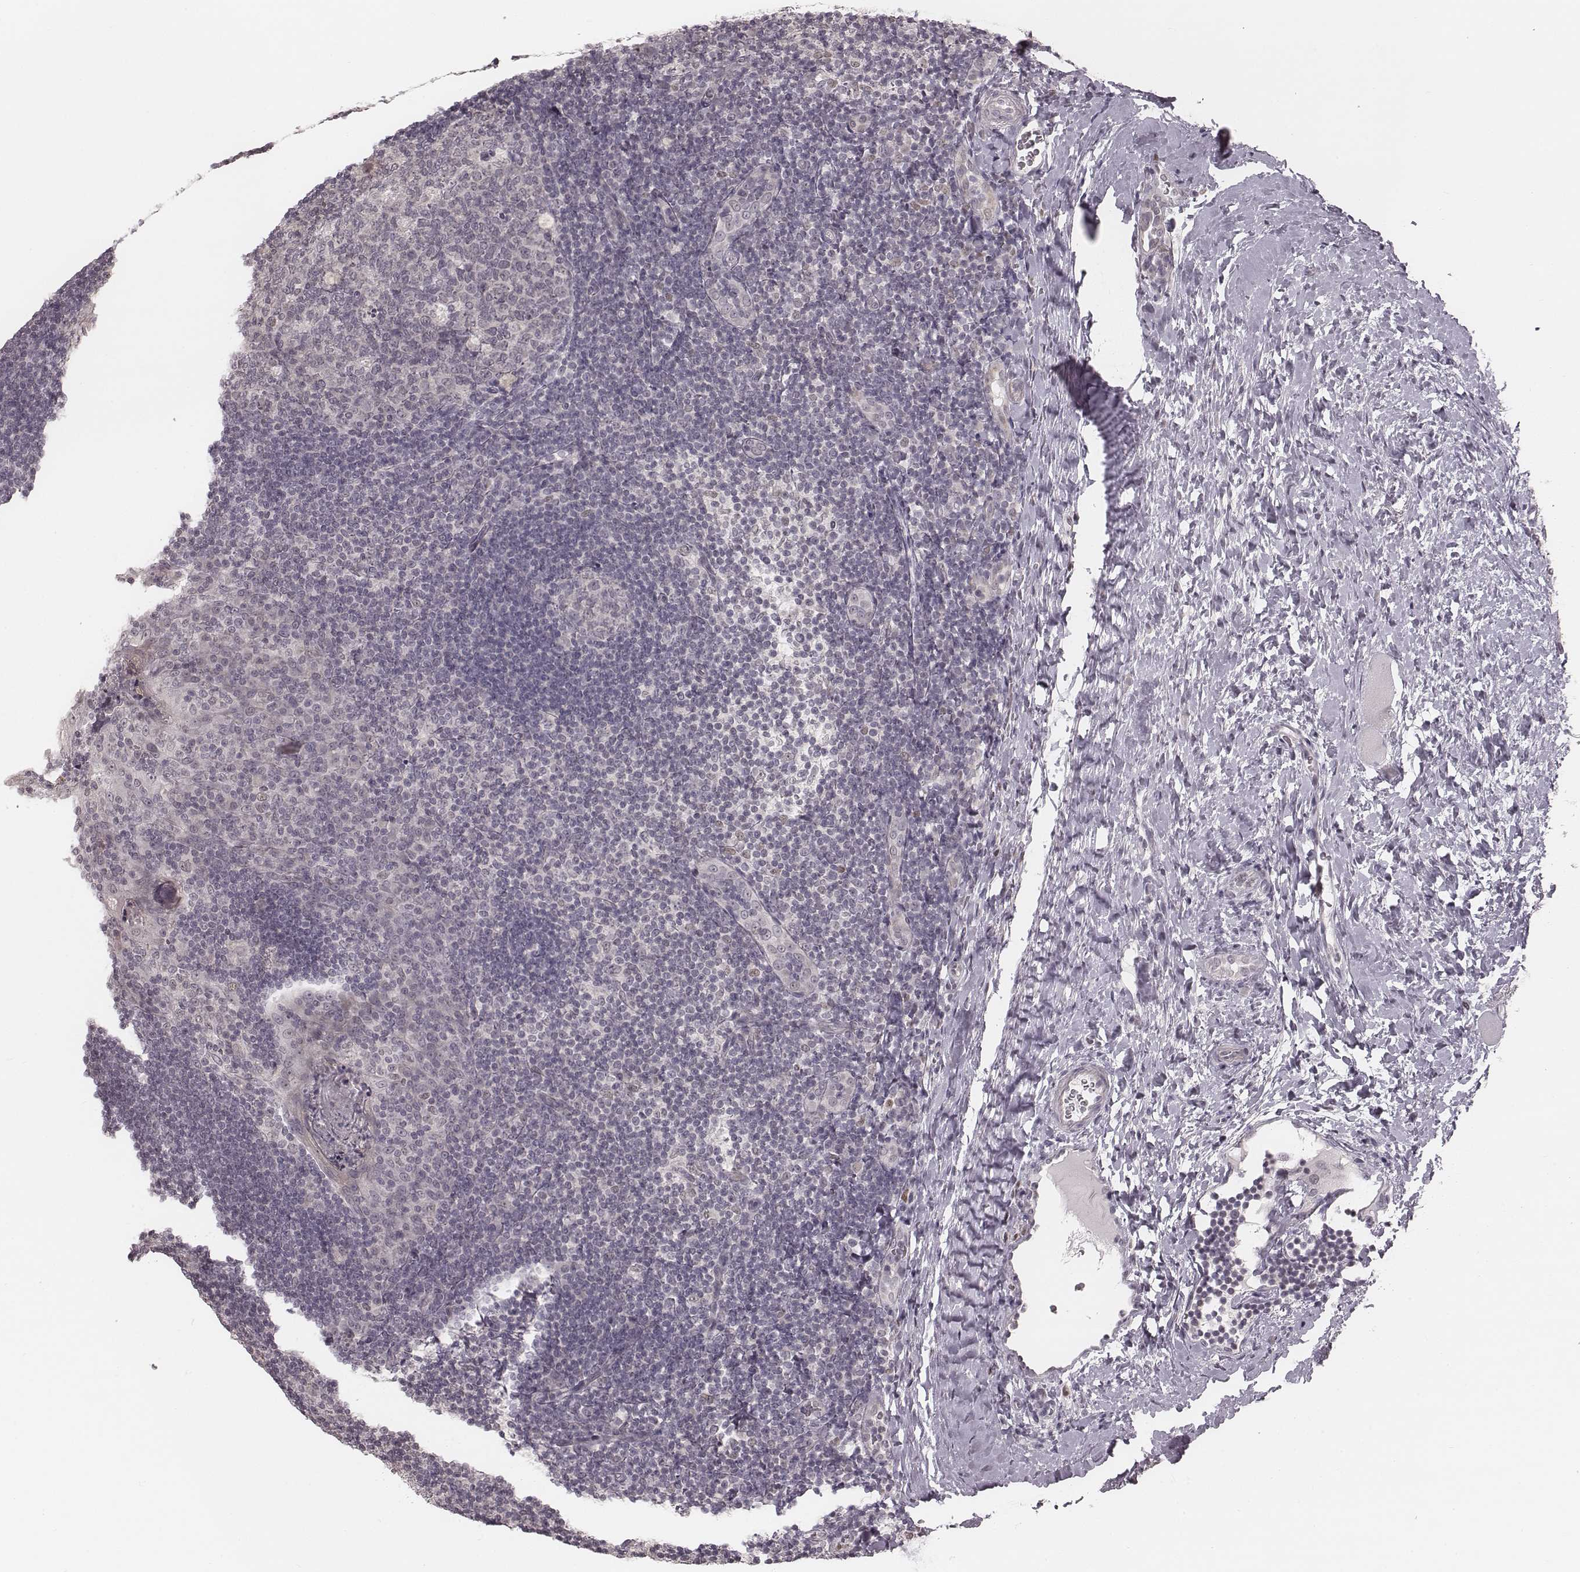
{"staining": {"intensity": "negative", "quantity": "none", "location": "none"}, "tissue": "tonsil", "cell_type": "Germinal center cells", "image_type": "normal", "snomed": [{"axis": "morphology", "description": "Normal tissue, NOS"}, {"axis": "topography", "description": "Tonsil"}], "caption": "Immunohistochemistry histopathology image of benign human tonsil stained for a protein (brown), which shows no expression in germinal center cells.", "gene": "IQCG", "patient": {"sex": "male", "age": 17}}